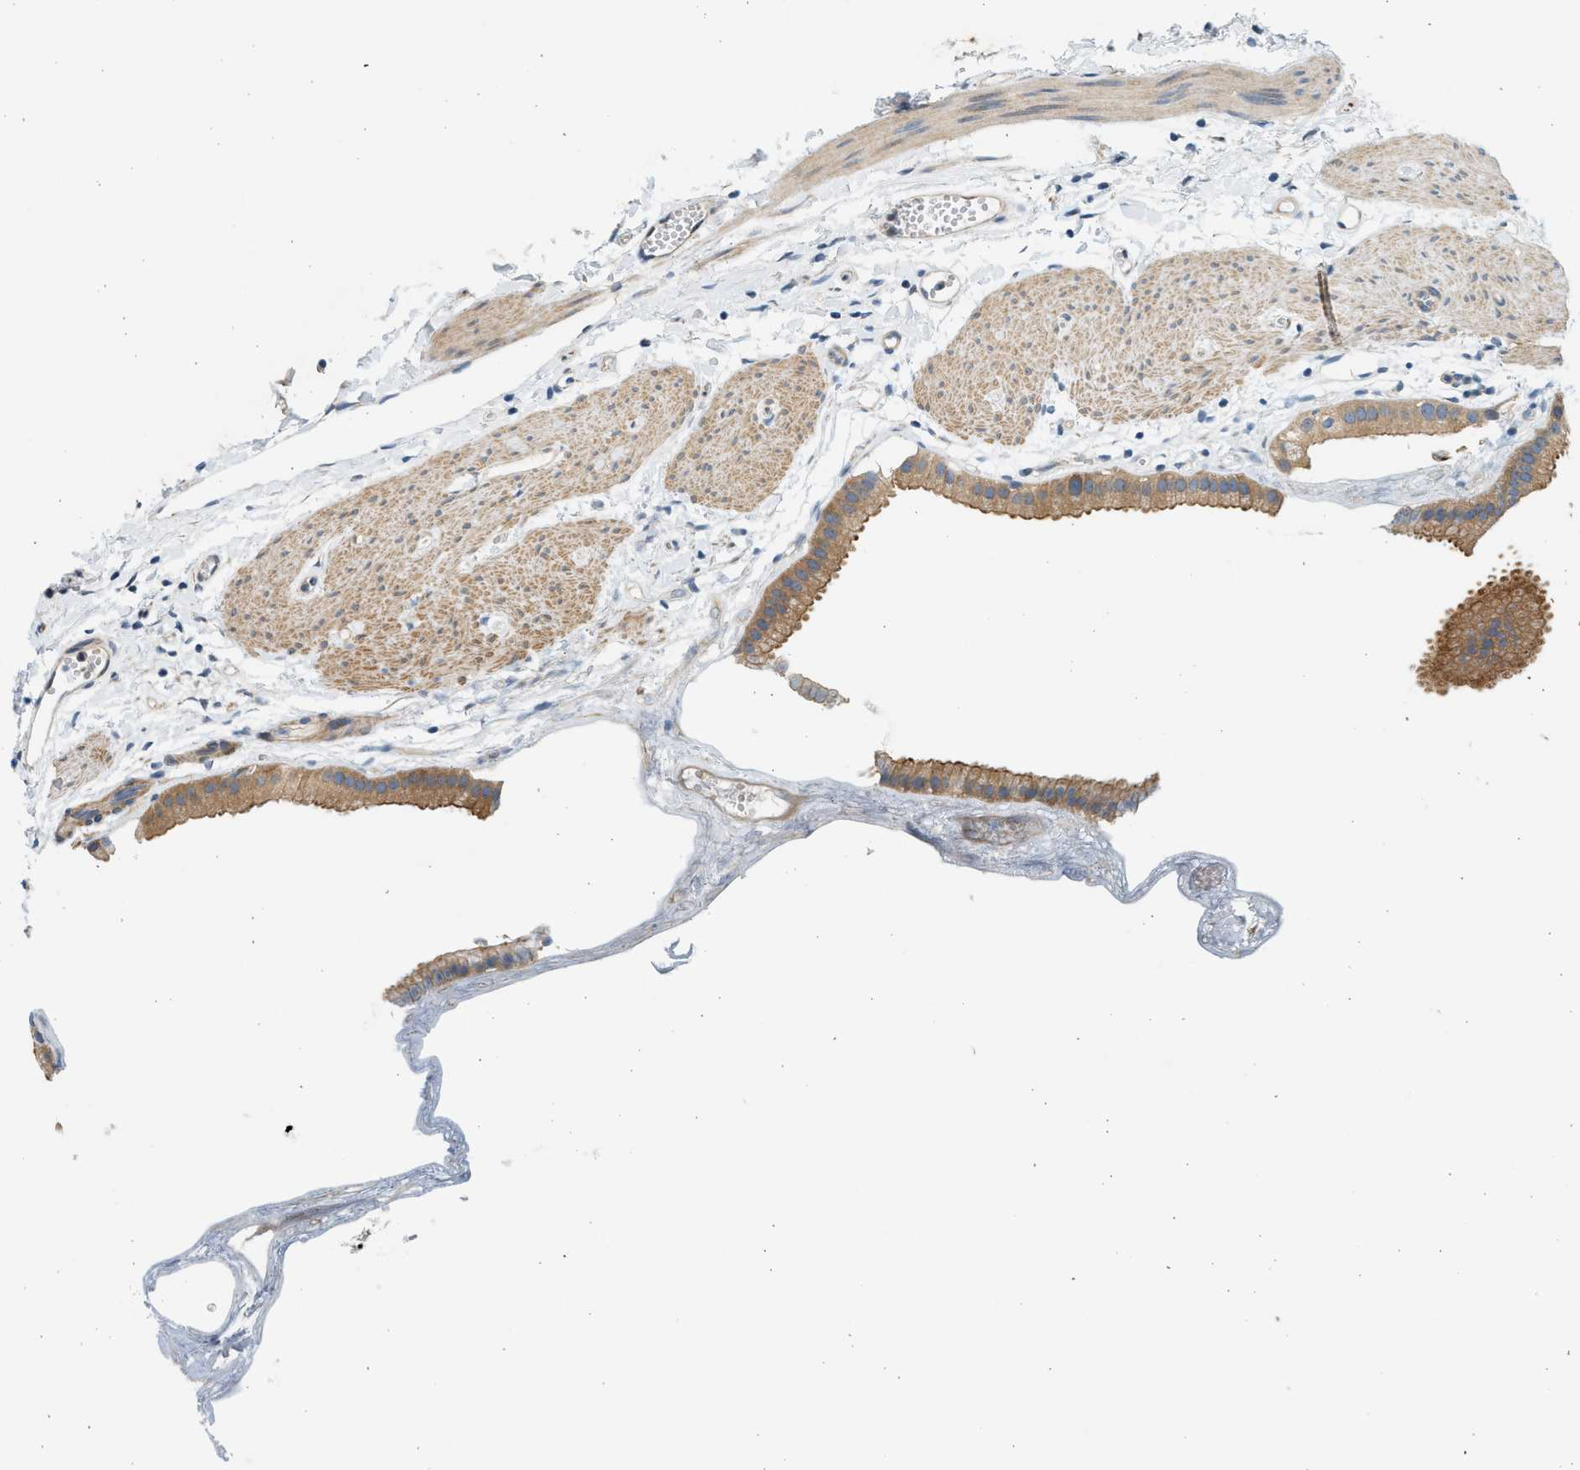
{"staining": {"intensity": "moderate", "quantity": ">75%", "location": "cytoplasmic/membranous"}, "tissue": "gallbladder", "cell_type": "Glandular cells", "image_type": "normal", "snomed": [{"axis": "morphology", "description": "Normal tissue, NOS"}, {"axis": "topography", "description": "Gallbladder"}], "caption": "Immunohistochemical staining of normal gallbladder demonstrates moderate cytoplasmic/membranous protein expression in approximately >75% of glandular cells. The protein is shown in brown color, while the nuclei are stained blue.", "gene": "KDELR2", "patient": {"sex": "female", "age": 64}}